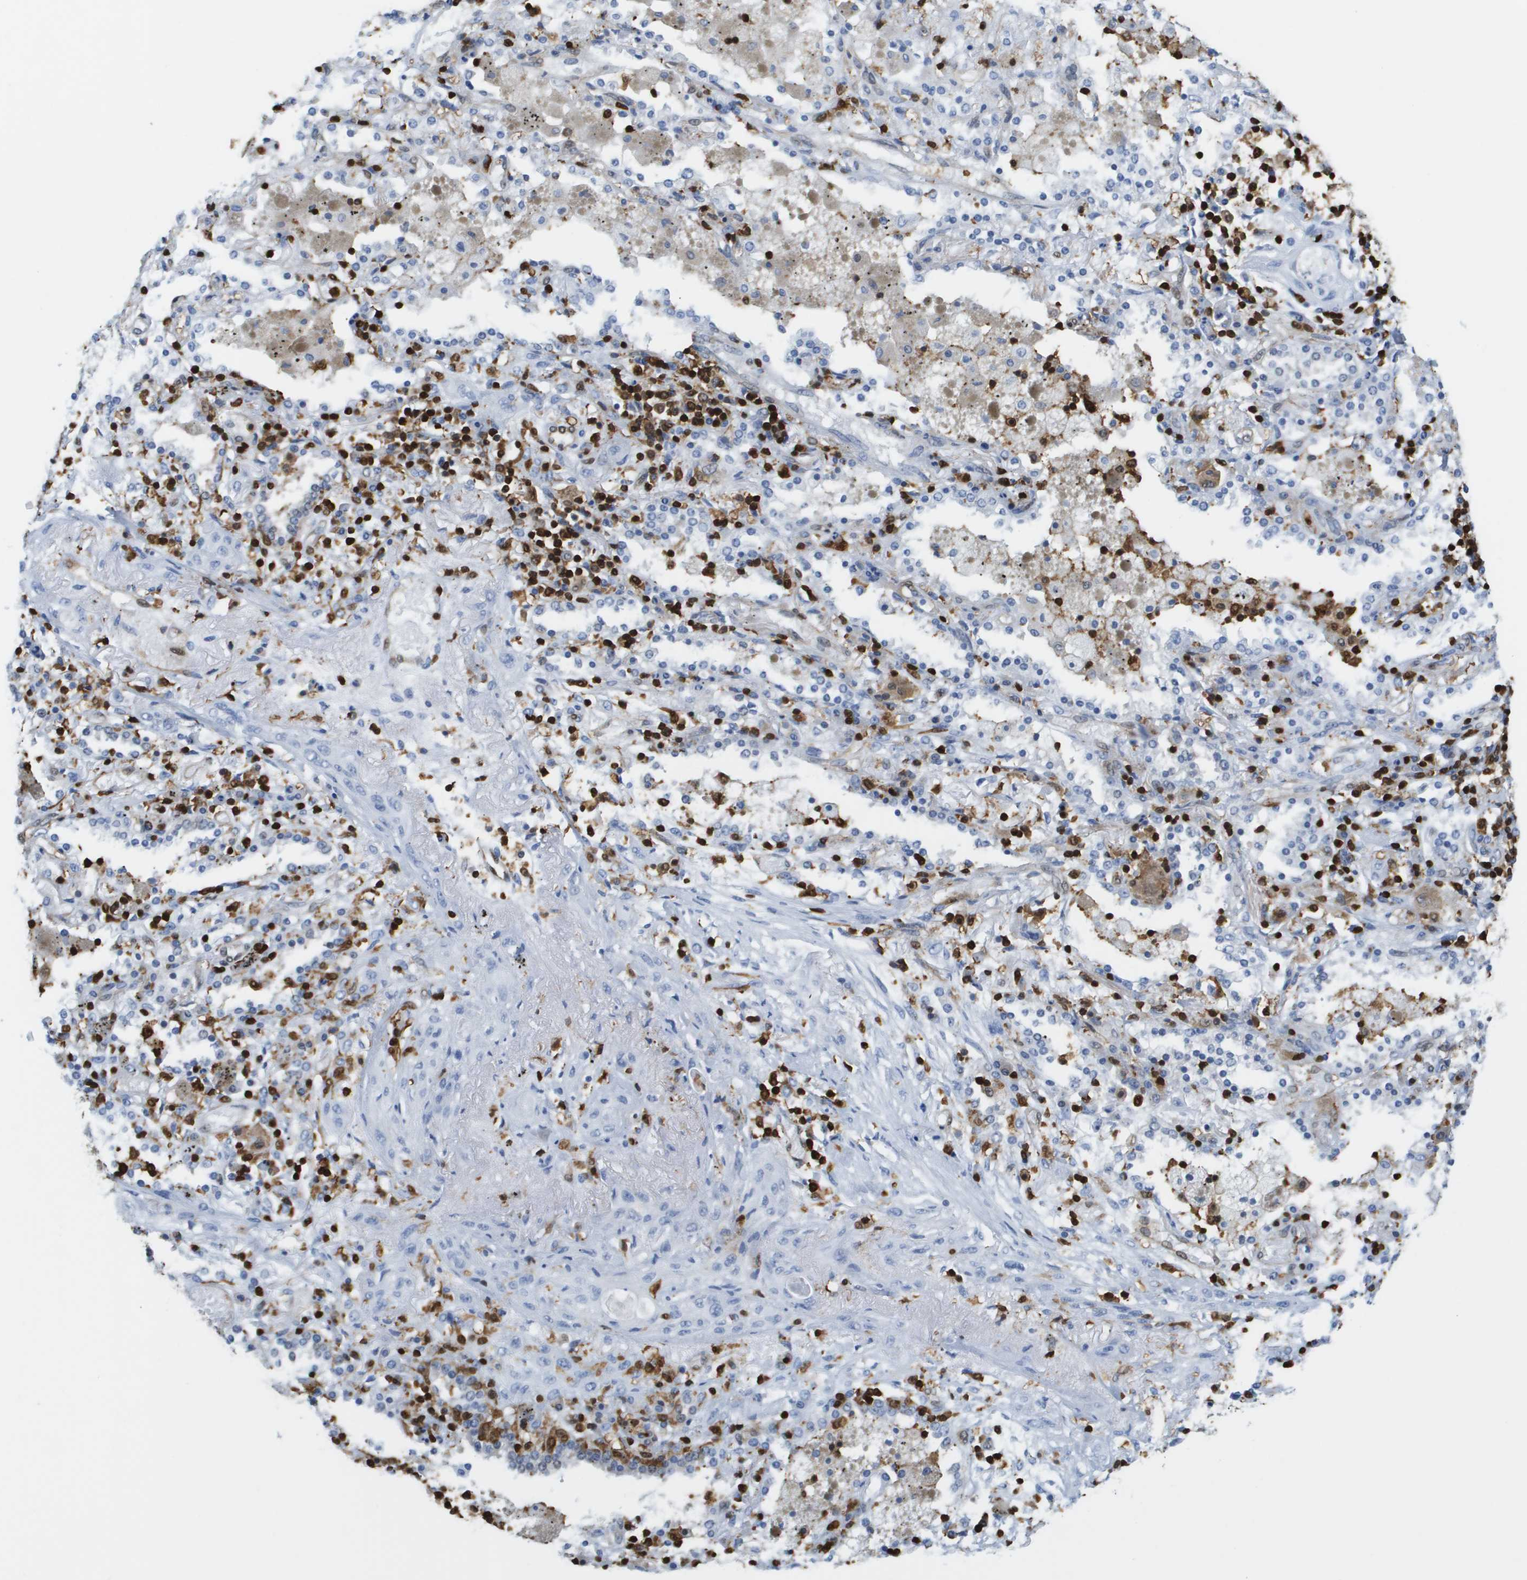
{"staining": {"intensity": "negative", "quantity": "none", "location": "none"}, "tissue": "lung cancer", "cell_type": "Tumor cells", "image_type": "cancer", "snomed": [{"axis": "morphology", "description": "Squamous cell carcinoma, NOS"}, {"axis": "topography", "description": "Lung"}], "caption": "The histopathology image shows no staining of tumor cells in lung cancer.", "gene": "DOCK5", "patient": {"sex": "female", "age": 47}}